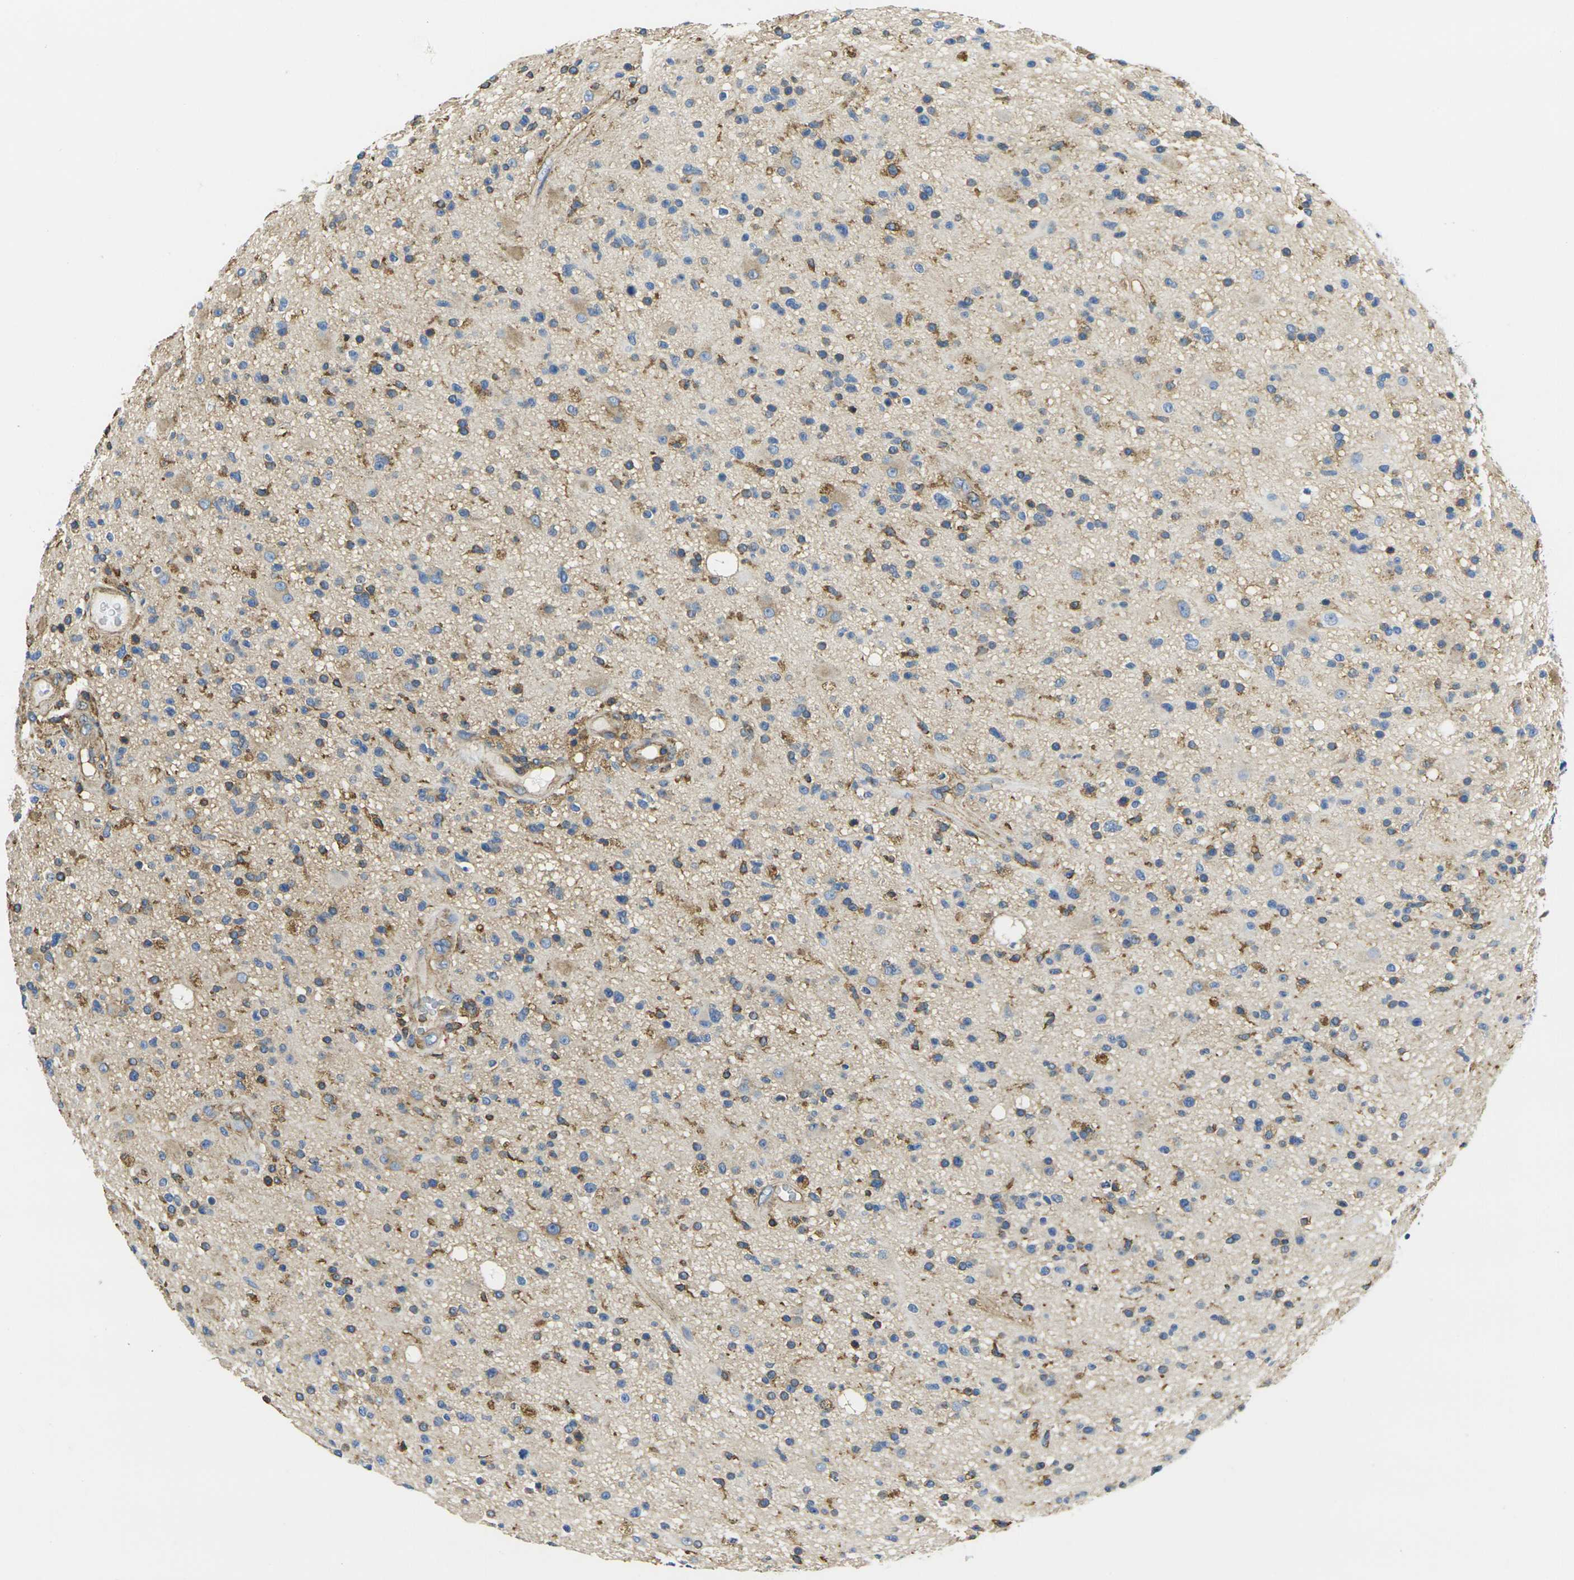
{"staining": {"intensity": "moderate", "quantity": "25%-75%", "location": "cytoplasmic/membranous"}, "tissue": "glioma", "cell_type": "Tumor cells", "image_type": "cancer", "snomed": [{"axis": "morphology", "description": "Glioma, malignant, High grade"}, {"axis": "topography", "description": "Brain"}], "caption": "Immunohistochemistry (IHC) of human high-grade glioma (malignant) reveals medium levels of moderate cytoplasmic/membranous positivity in about 25%-75% of tumor cells.", "gene": "FAM110D", "patient": {"sex": "male", "age": 33}}